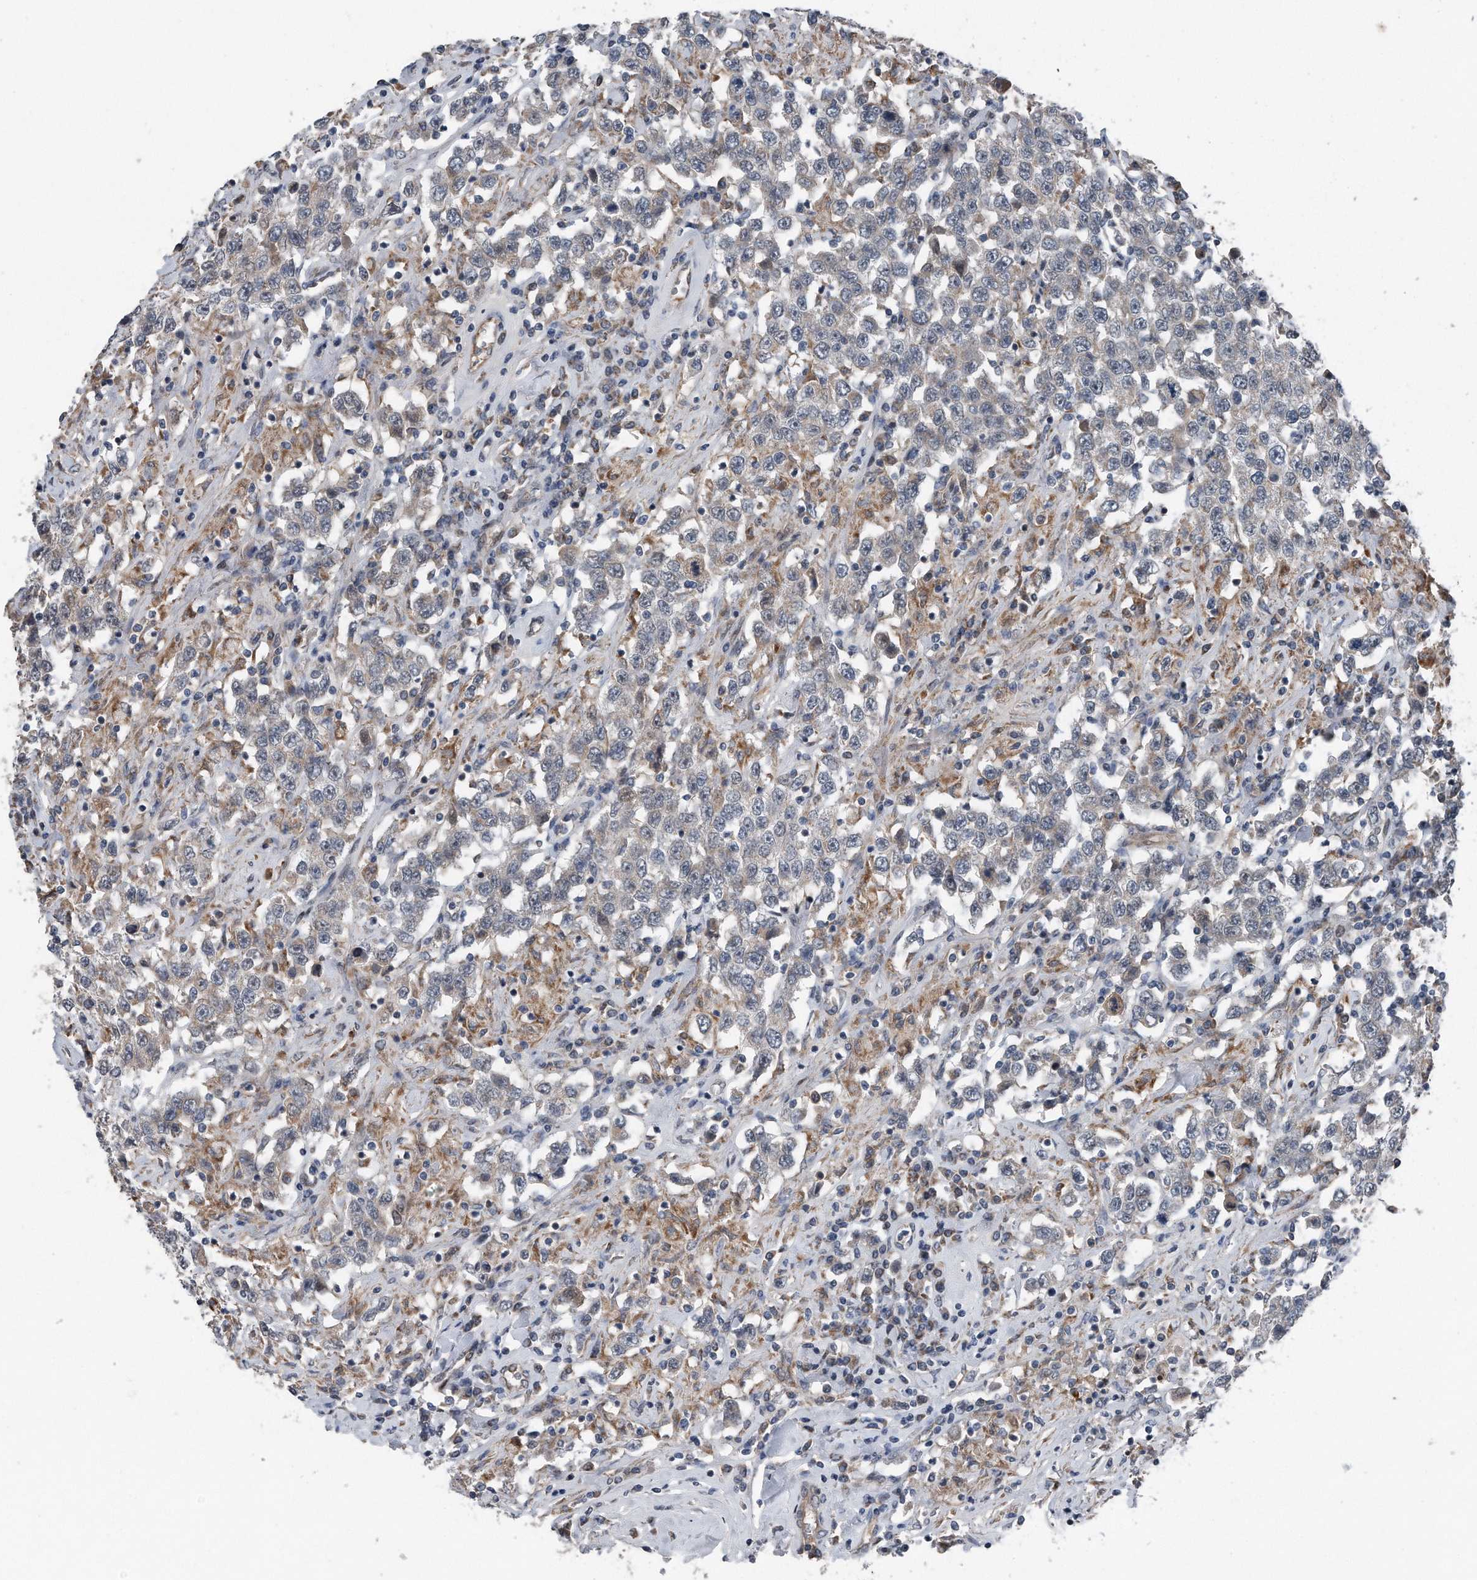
{"staining": {"intensity": "weak", "quantity": "<25%", "location": "cytoplasmic/membranous"}, "tissue": "testis cancer", "cell_type": "Tumor cells", "image_type": "cancer", "snomed": [{"axis": "morphology", "description": "Seminoma, NOS"}, {"axis": "topography", "description": "Testis"}], "caption": "Protein analysis of testis cancer displays no significant staining in tumor cells.", "gene": "DST", "patient": {"sex": "male", "age": 41}}